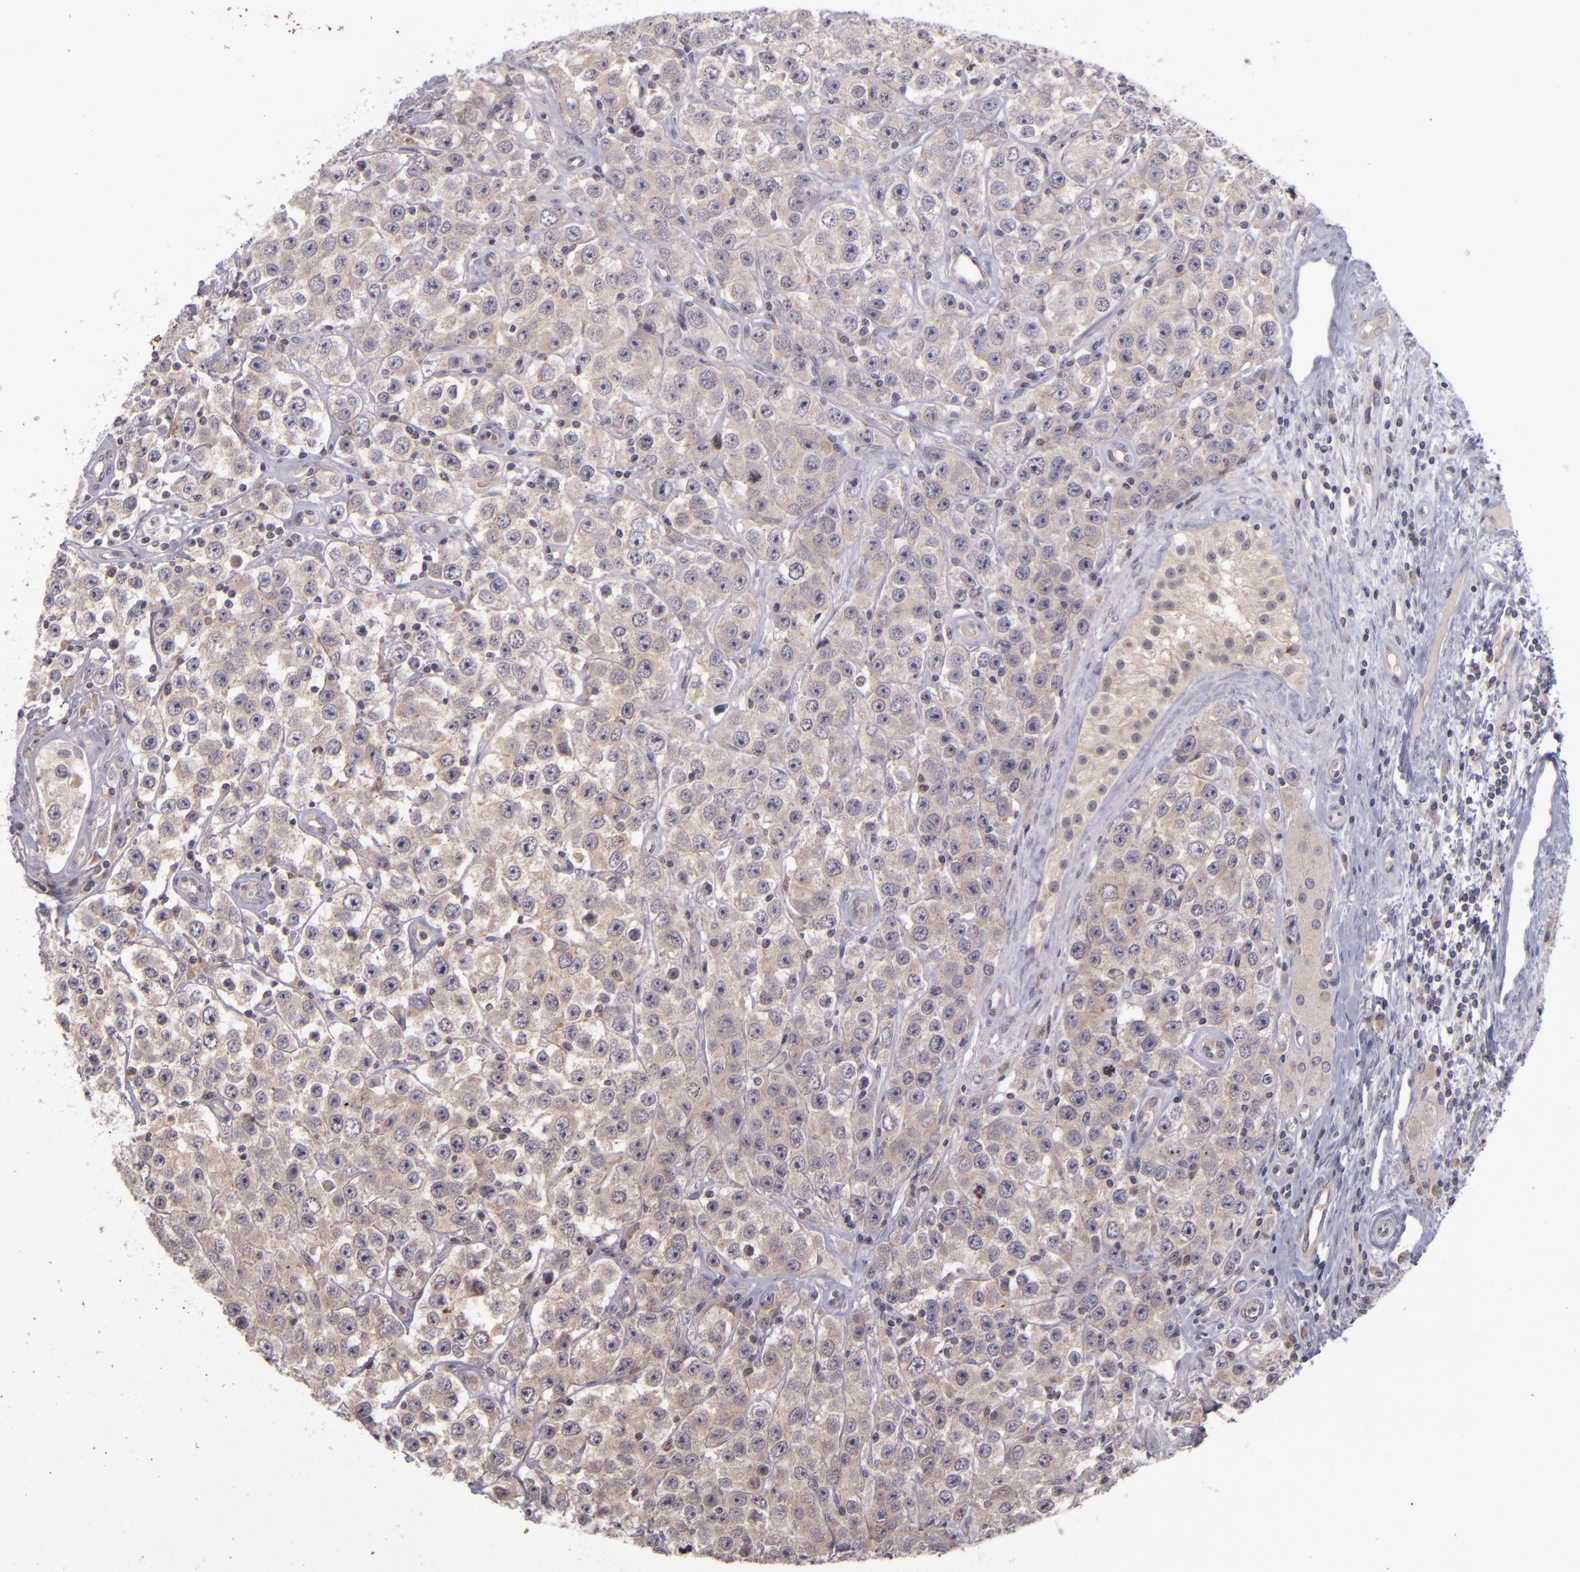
{"staining": {"intensity": "weak", "quantity": ">75%", "location": "cytoplasmic/membranous"}, "tissue": "testis cancer", "cell_type": "Tumor cells", "image_type": "cancer", "snomed": [{"axis": "morphology", "description": "Seminoma, NOS"}, {"axis": "topography", "description": "Testis"}], "caption": "Testis seminoma stained with DAB immunohistochemistry exhibits low levels of weak cytoplasmic/membranous staining in about >75% of tumor cells.", "gene": "TSC2", "patient": {"sex": "male", "age": 52}}